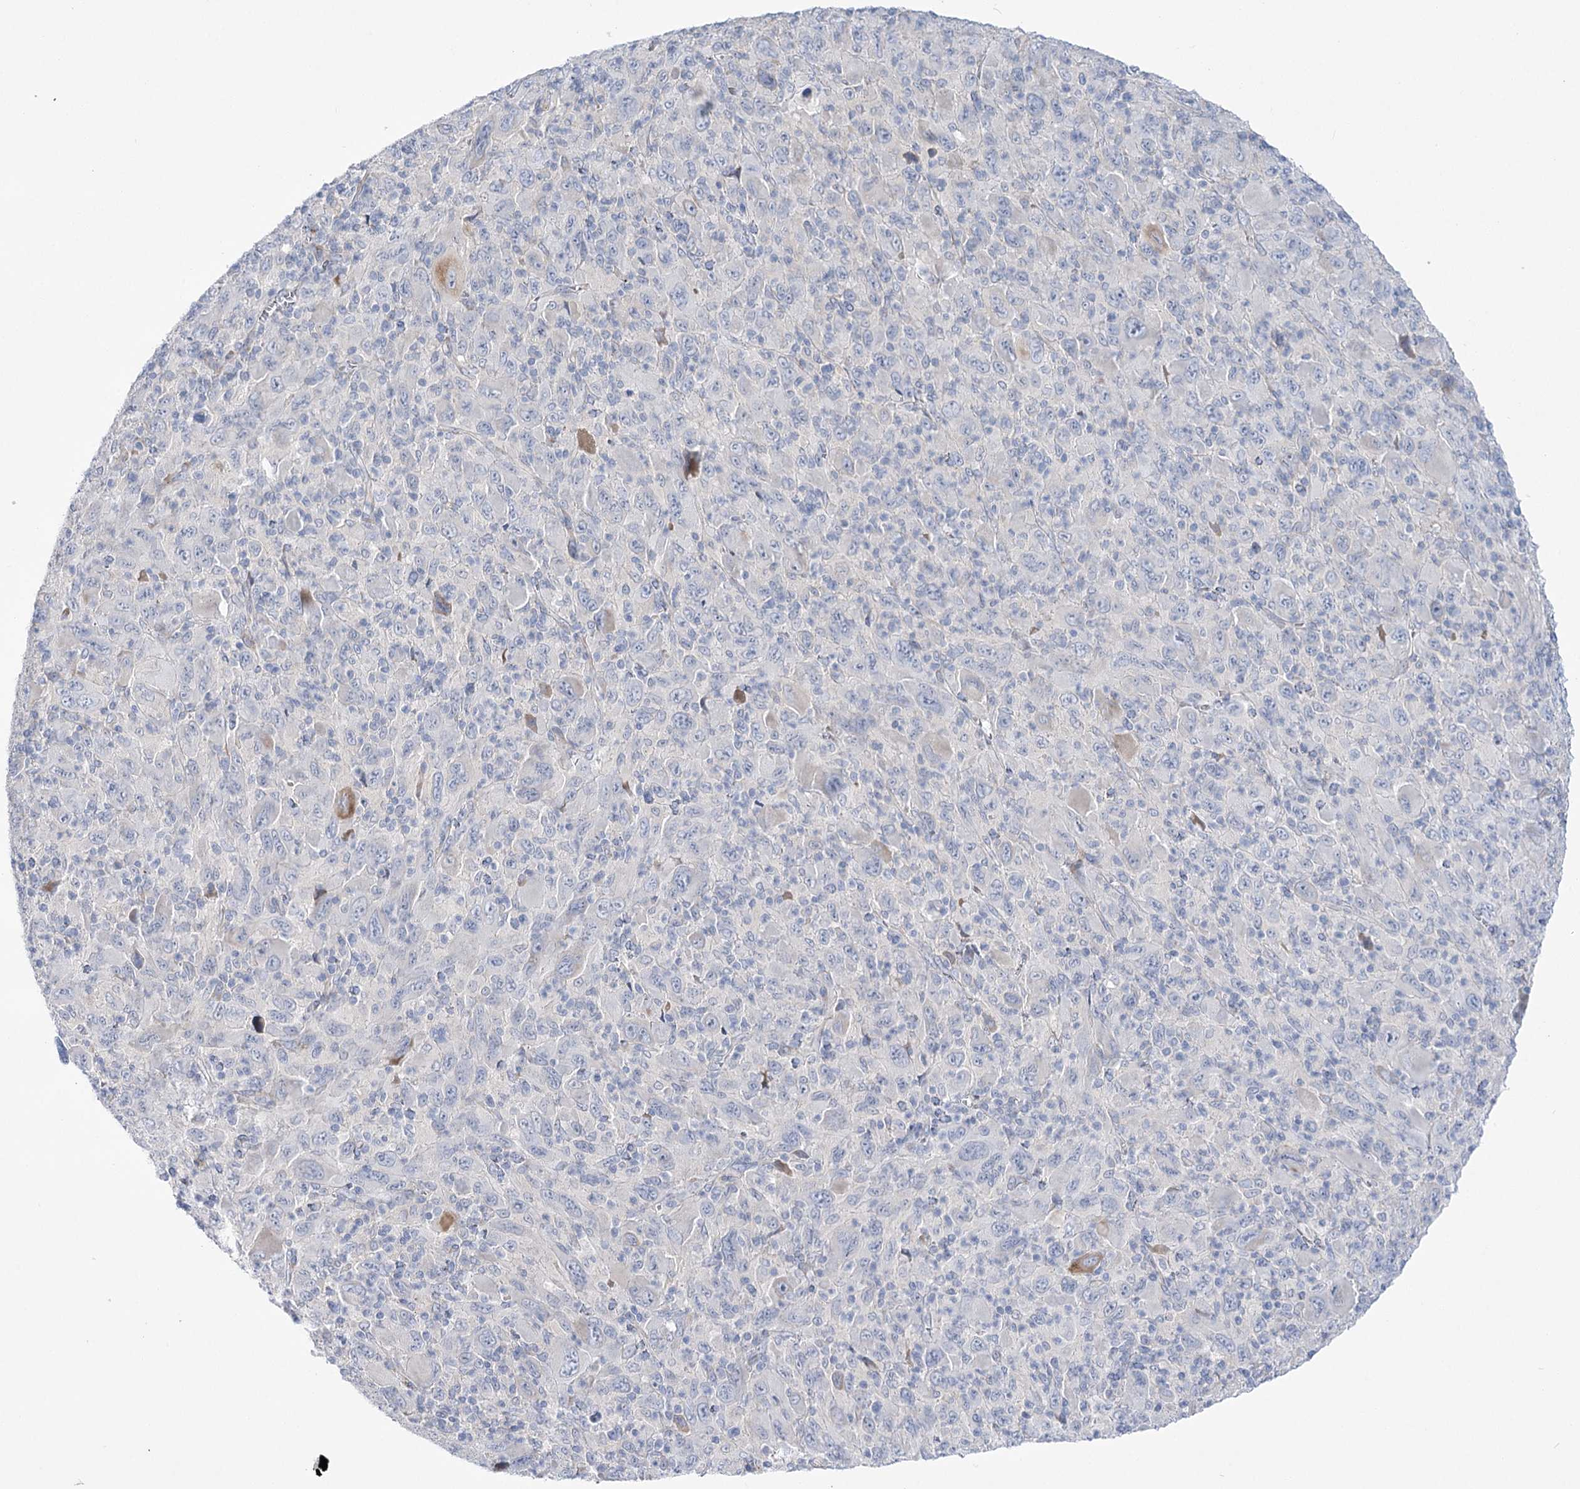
{"staining": {"intensity": "negative", "quantity": "none", "location": "none"}, "tissue": "melanoma", "cell_type": "Tumor cells", "image_type": "cancer", "snomed": [{"axis": "morphology", "description": "Malignant melanoma, Metastatic site"}, {"axis": "topography", "description": "Skin"}], "caption": "Immunohistochemical staining of human melanoma reveals no significant staining in tumor cells.", "gene": "SIAE", "patient": {"sex": "female", "age": 56}}